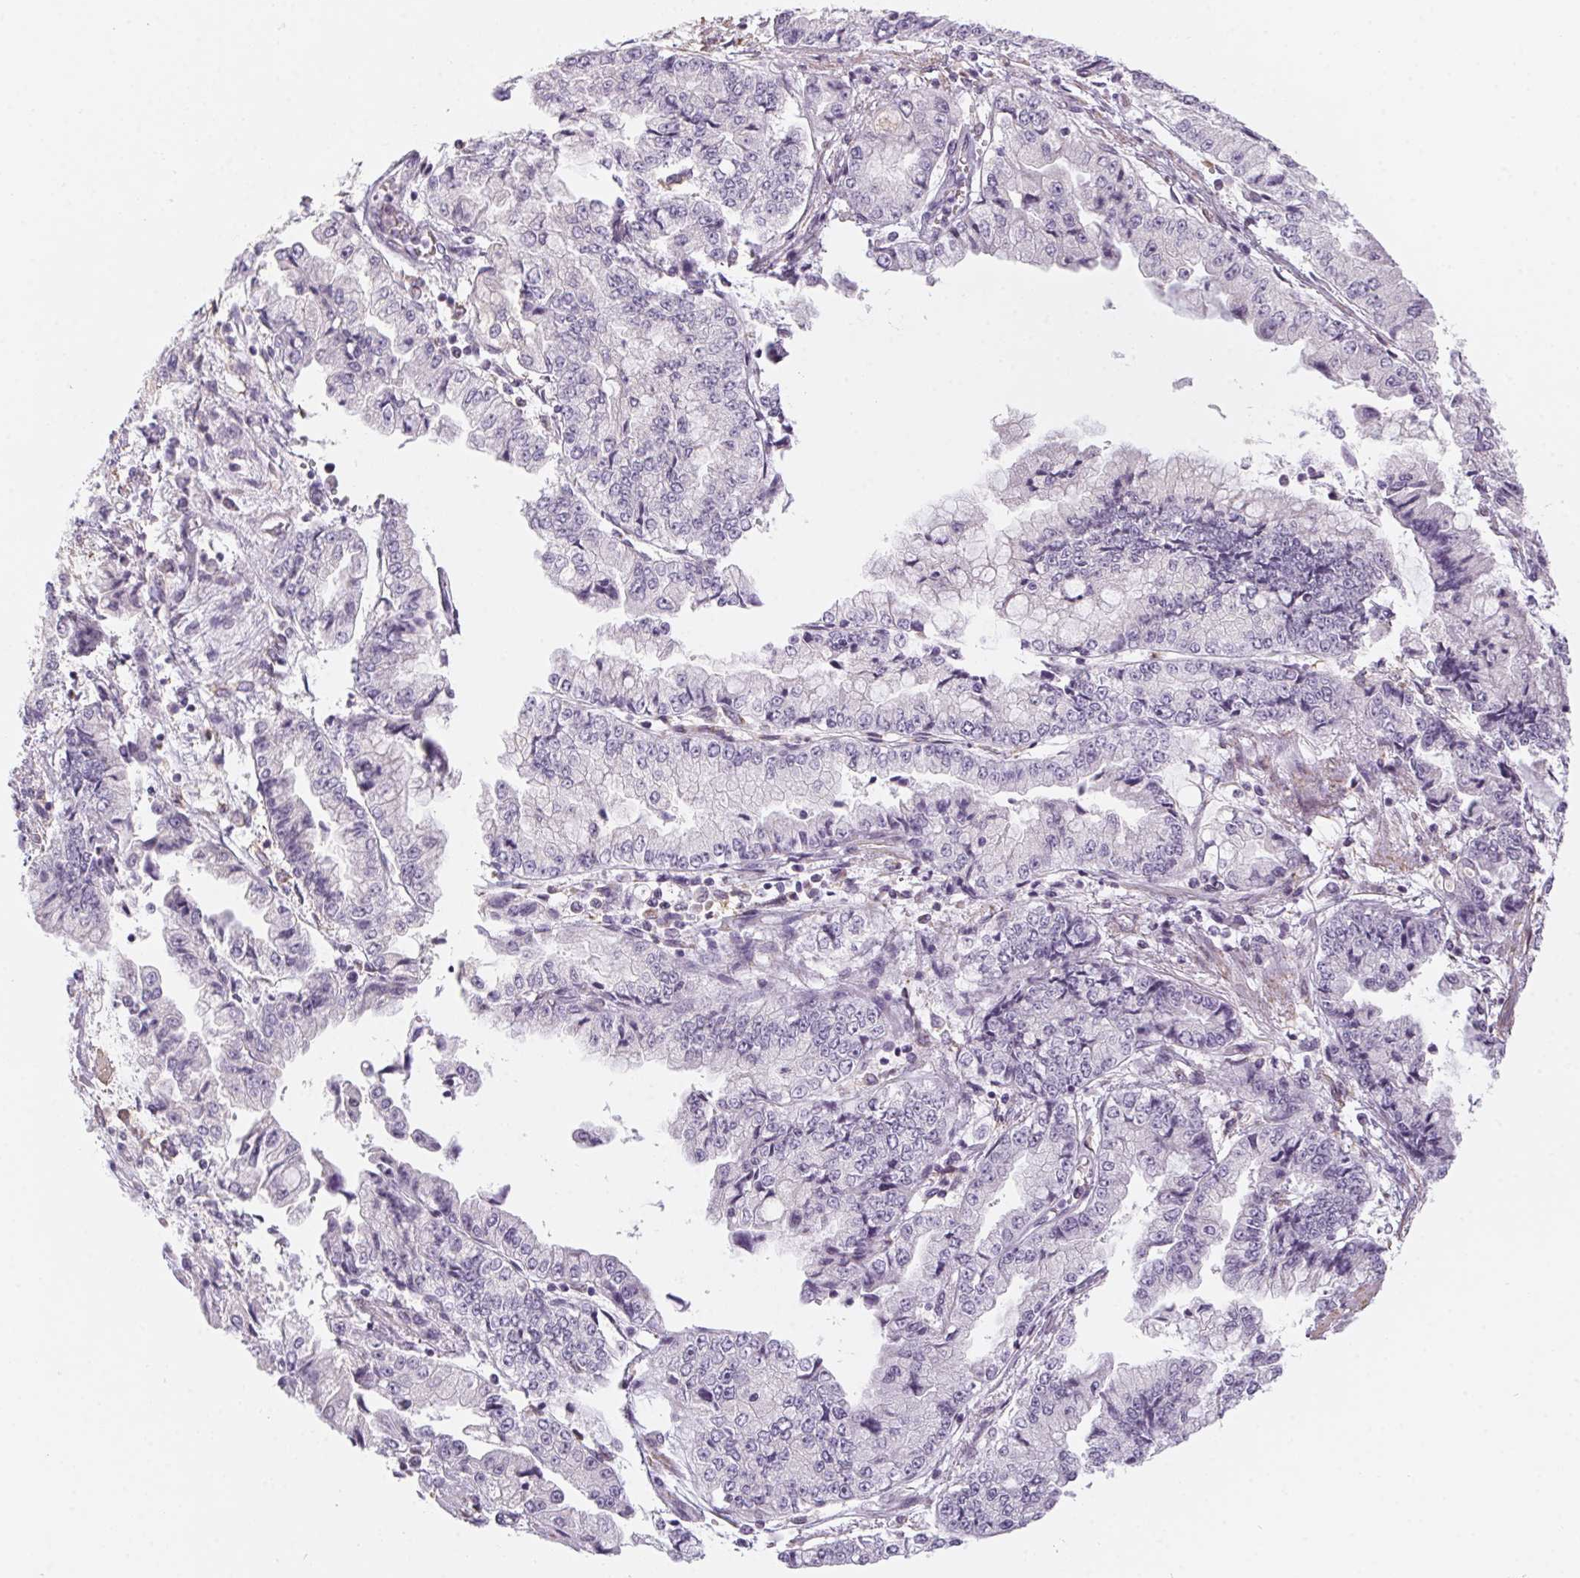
{"staining": {"intensity": "negative", "quantity": "none", "location": "none"}, "tissue": "stomach cancer", "cell_type": "Tumor cells", "image_type": "cancer", "snomed": [{"axis": "morphology", "description": "Adenocarcinoma, NOS"}, {"axis": "topography", "description": "Stomach, upper"}], "caption": "This is an immunohistochemistry (IHC) photomicrograph of stomach cancer. There is no staining in tumor cells.", "gene": "PRPH", "patient": {"sex": "female", "age": 74}}